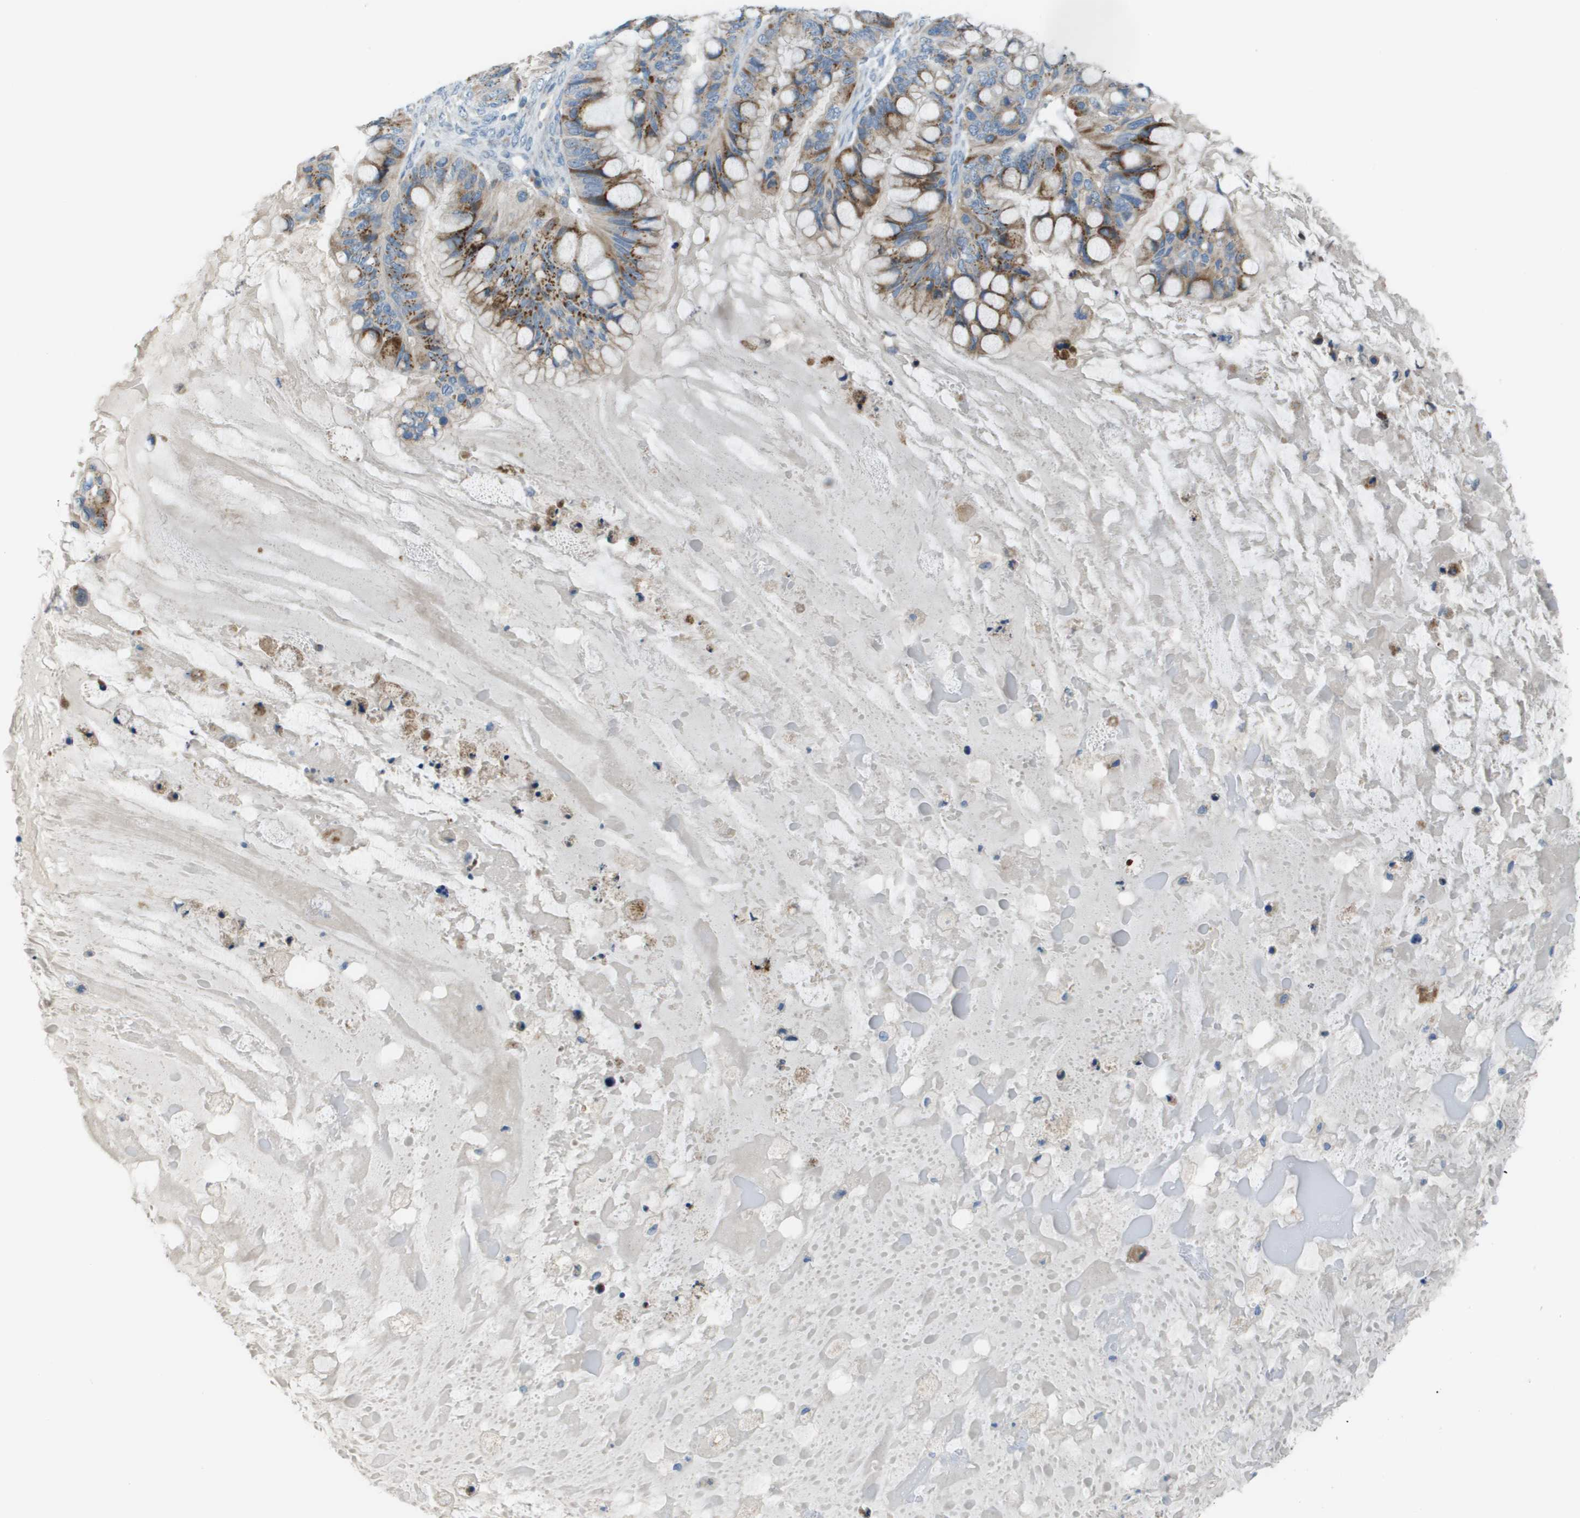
{"staining": {"intensity": "moderate", "quantity": ">75%", "location": "cytoplasmic/membranous"}, "tissue": "ovarian cancer", "cell_type": "Tumor cells", "image_type": "cancer", "snomed": [{"axis": "morphology", "description": "Cystadenocarcinoma, mucinous, NOS"}, {"axis": "topography", "description": "Ovary"}], "caption": "High-magnification brightfield microscopy of mucinous cystadenocarcinoma (ovarian) stained with DAB (brown) and counterstained with hematoxylin (blue). tumor cells exhibit moderate cytoplasmic/membranous positivity is present in approximately>75% of cells. Nuclei are stained in blue.", "gene": "GALNT6", "patient": {"sex": "female", "age": 80}}